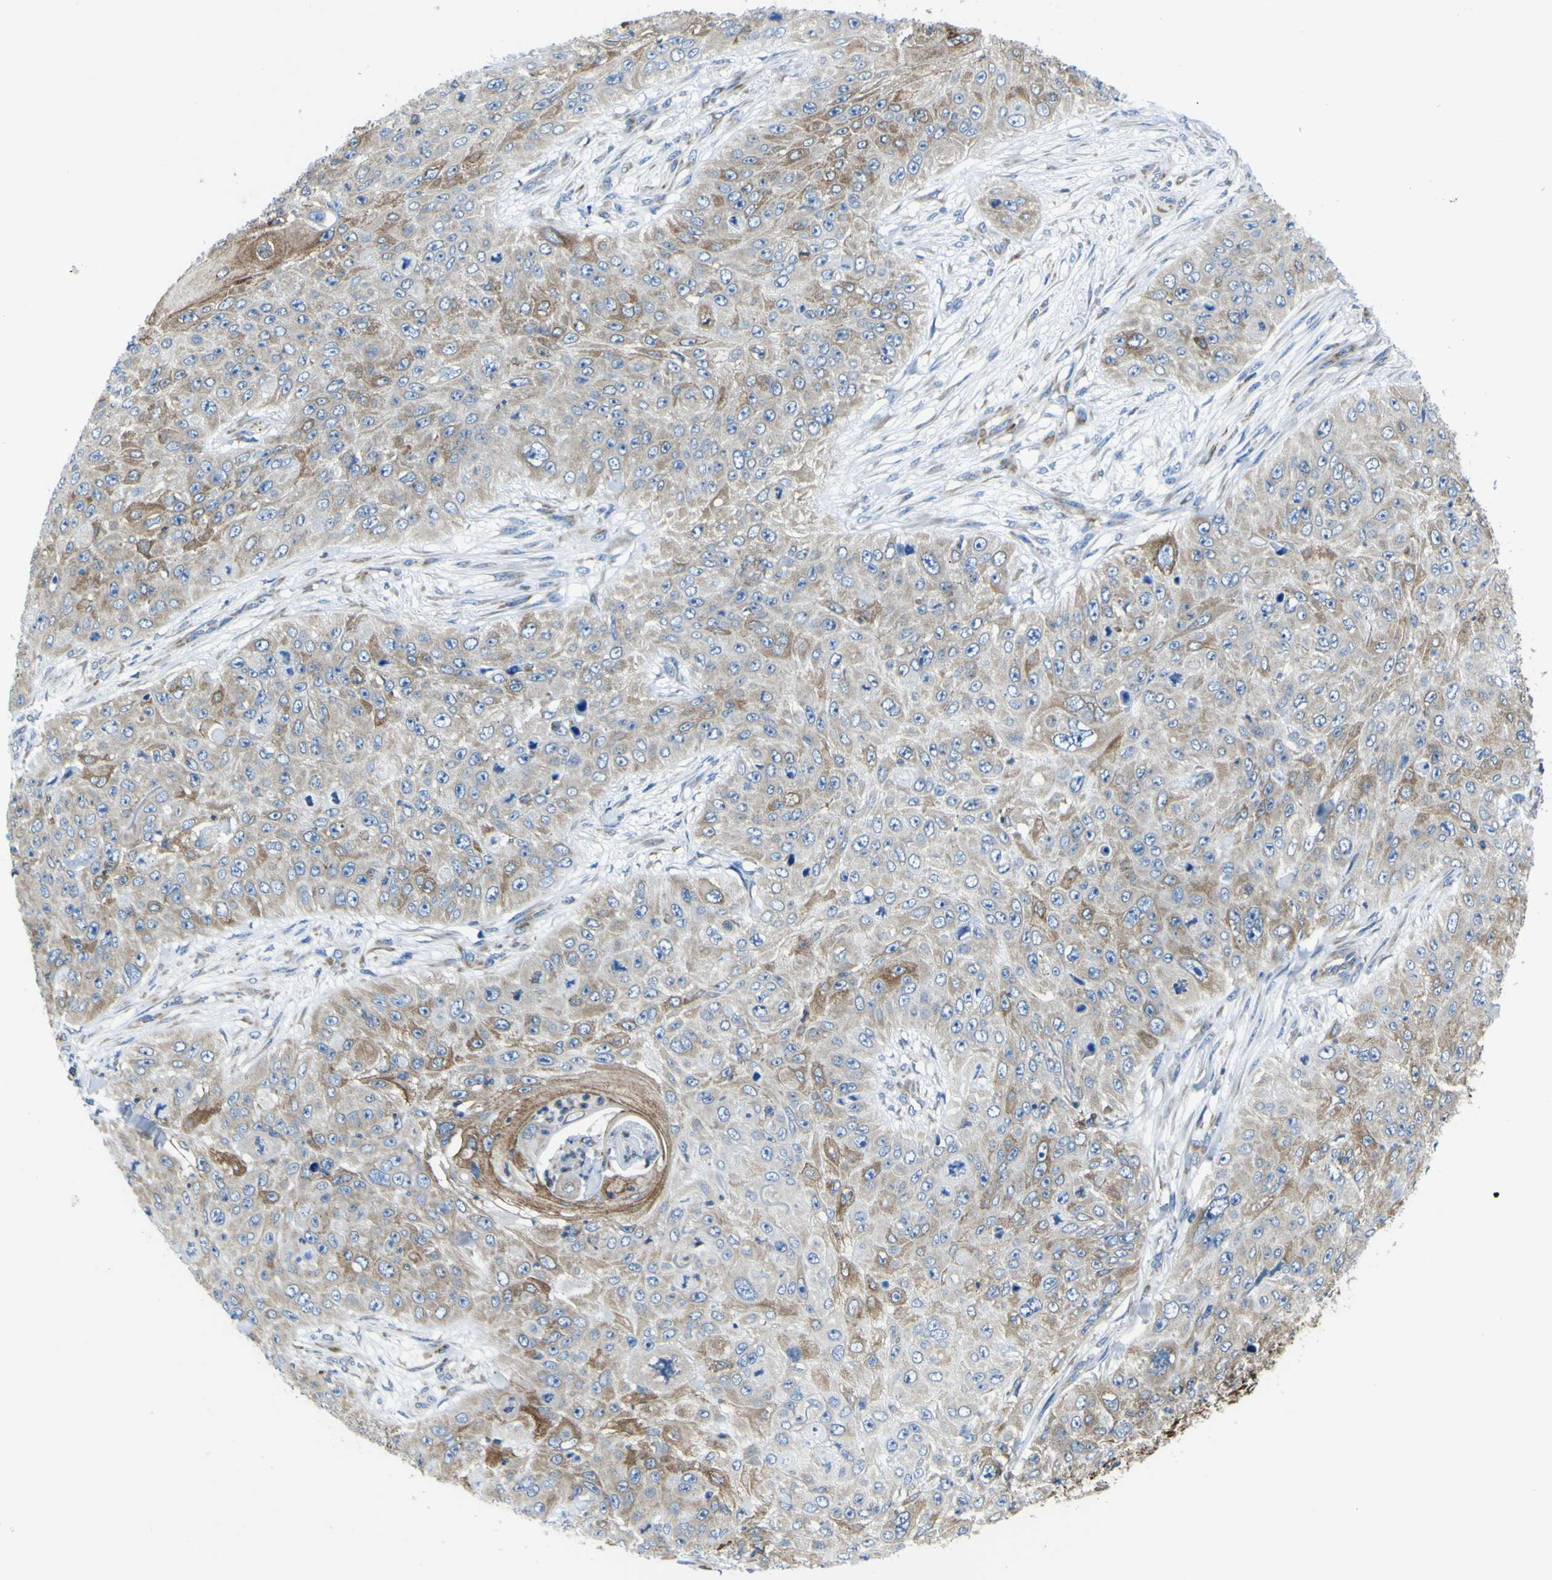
{"staining": {"intensity": "moderate", "quantity": "25%-75%", "location": "cytoplasmic/membranous"}, "tissue": "skin cancer", "cell_type": "Tumor cells", "image_type": "cancer", "snomed": [{"axis": "morphology", "description": "Squamous cell carcinoma, NOS"}, {"axis": "topography", "description": "Skin"}], "caption": "Skin cancer (squamous cell carcinoma) was stained to show a protein in brown. There is medium levels of moderate cytoplasmic/membranous positivity in approximately 25%-75% of tumor cells. Immunohistochemistry (ihc) stains the protein in brown and the nuclei are stained blue.", "gene": "STIM1", "patient": {"sex": "female", "age": 80}}